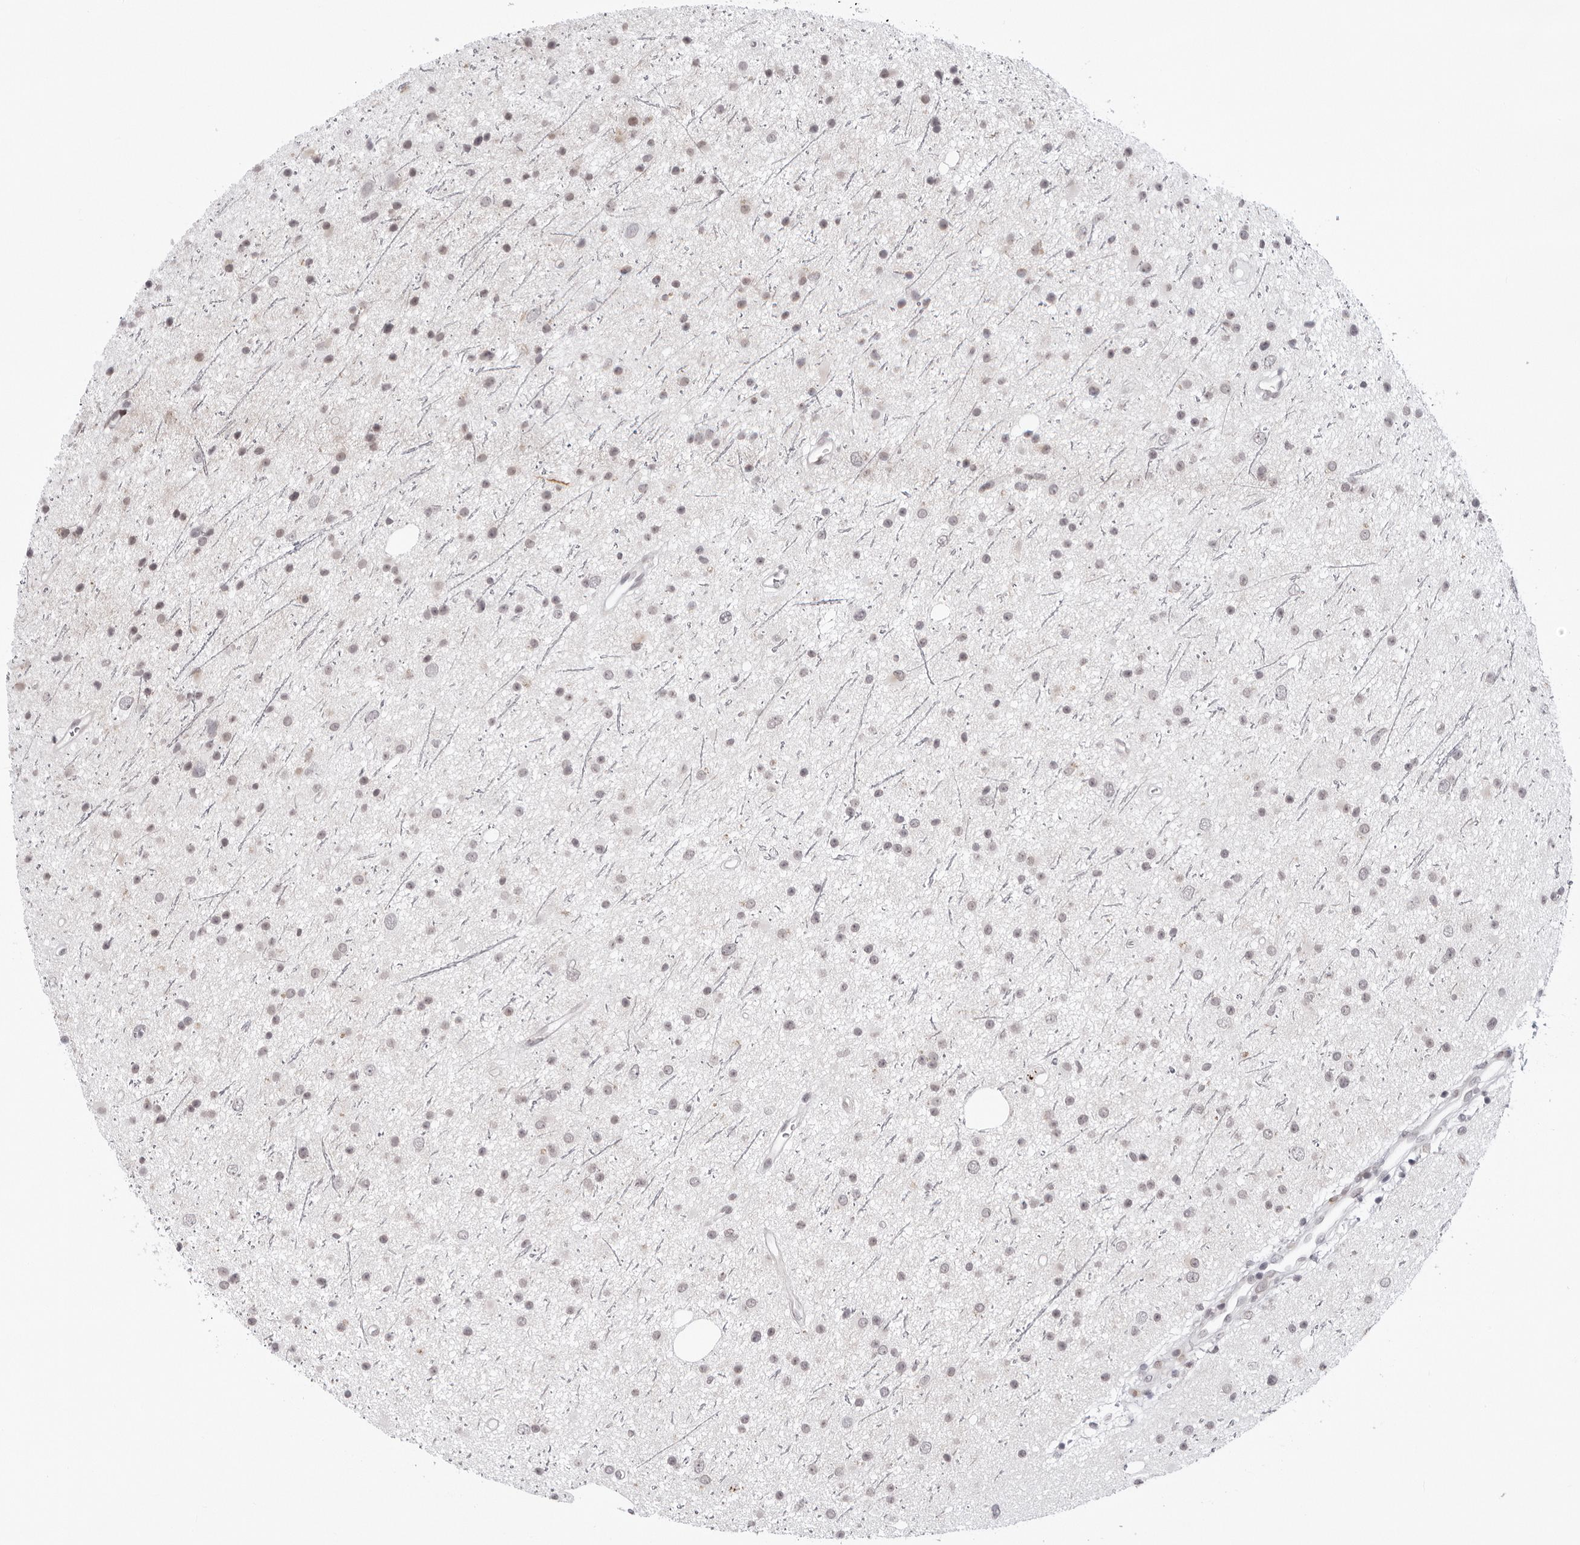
{"staining": {"intensity": "negative", "quantity": "none", "location": "none"}, "tissue": "glioma", "cell_type": "Tumor cells", "image_type": "cancer", "snomed": [{"axis": "morphology", "description": "Glioma, malignant, Low grade"}, {"axis": "topography", "description": "Cerebral cortex"}], "caption": "DAB (3,3'-diaminobenzidine) immunohistochemical staining of glioma reveals no significant positivity in tumor cells.", "gene": "NTPCR", "patient": {"sex": "female", "age": 39}}